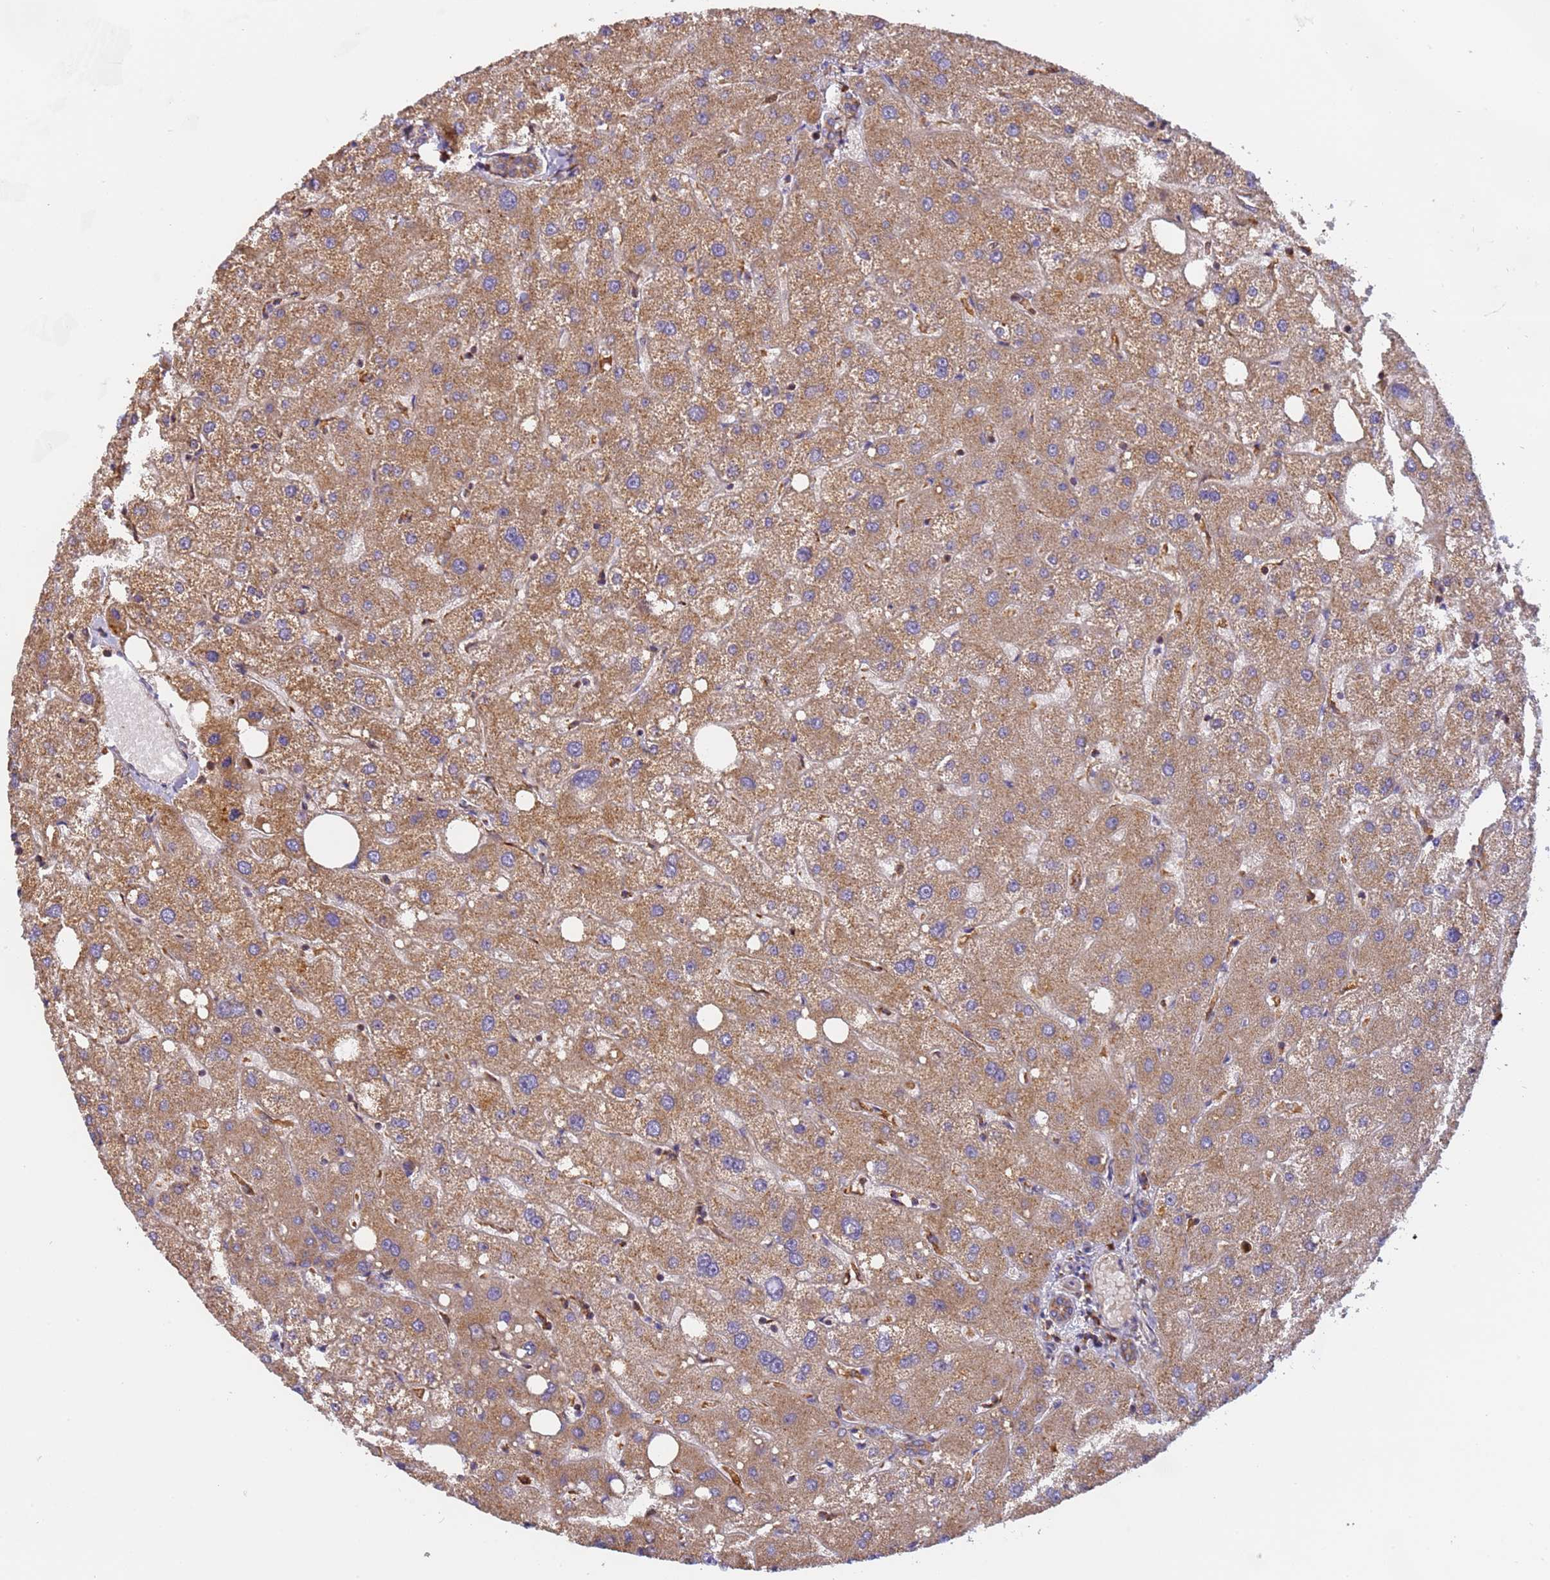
{"staining": {"intensity": "weak", "quantity": "25%-75%", "location": "cytoplasmic/membranous"}, "tissue": "liver", "cell_type": "Cholangiocytes", "image_type": "normal", "snomed": [{"axis": "morphology", "description": "Normal tissue, NOS"}, {"axis": "topography", "description": "Liver"}], "caption": "Protein analysis of unremarkable liver shows weak cytoplasmic/membranous staining in about 25%-75% of cholangiocytes.", "gene": "M6PR", "patient": {"sex": "male", "age": 73}}